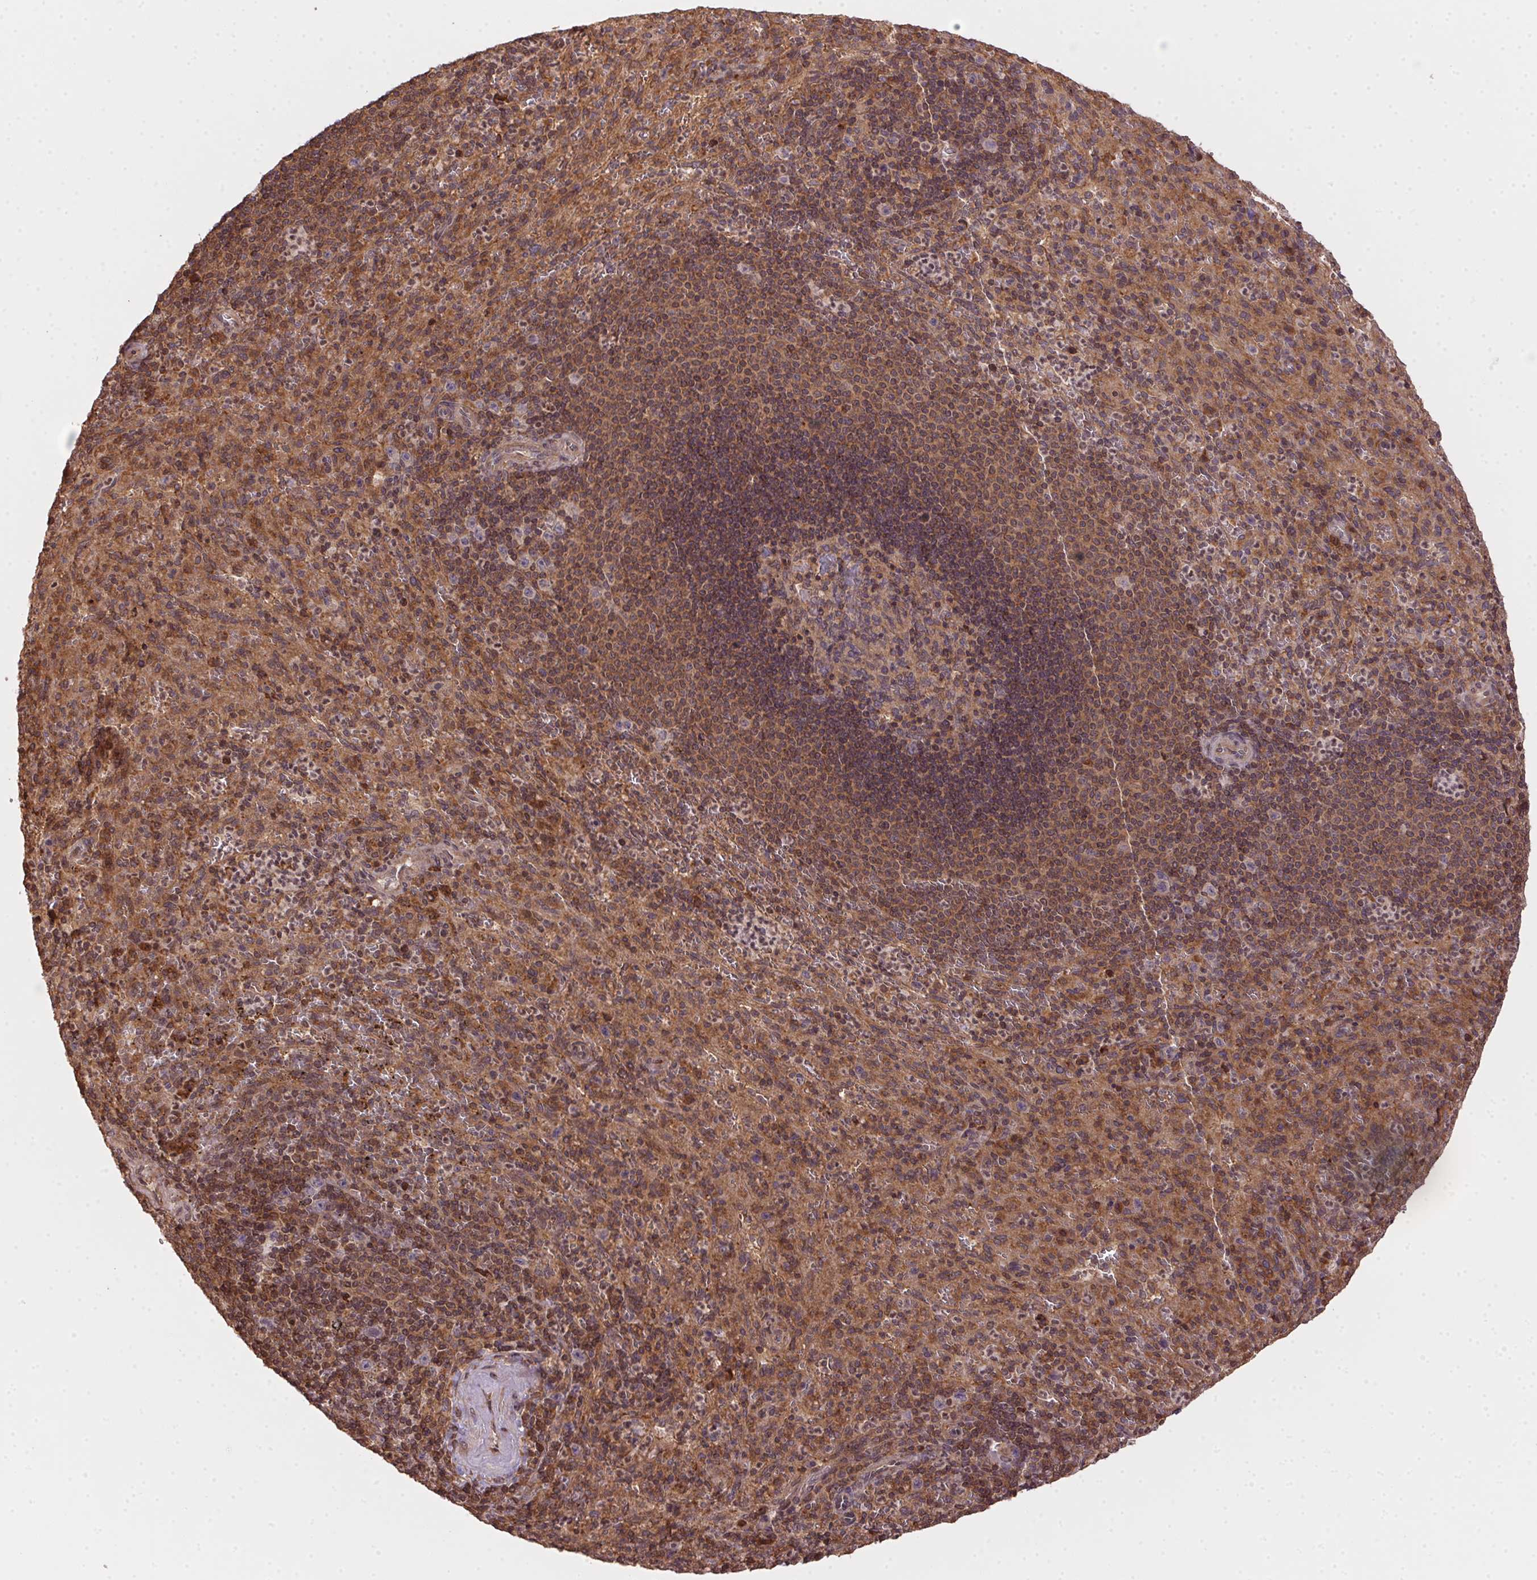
{"staining": {"intensity": "moderate", "quantity": "25%-75%", "location": "cytoplasmic/membranous,nuclear"}, "tissue": "spleen", "cell_type": "Cells in red pulp", "image_type": "normal", "snomed": [{"axis": "morphology", "description": "Normal tissue, NOS"}, {"axis": "topography", "description": "Spleen"}], "caption": "Immunohistochemical staining of unremarkable human spleen demonstrates moderate cytoplasmic/membranous,nuclear protein expression in about 25%-75% of cells in red pulp. (Brightfield microscopy of DAB IHC at high magnification).", "gene": "MEX3D", "patient": {"sex": "male", "age": 57}}